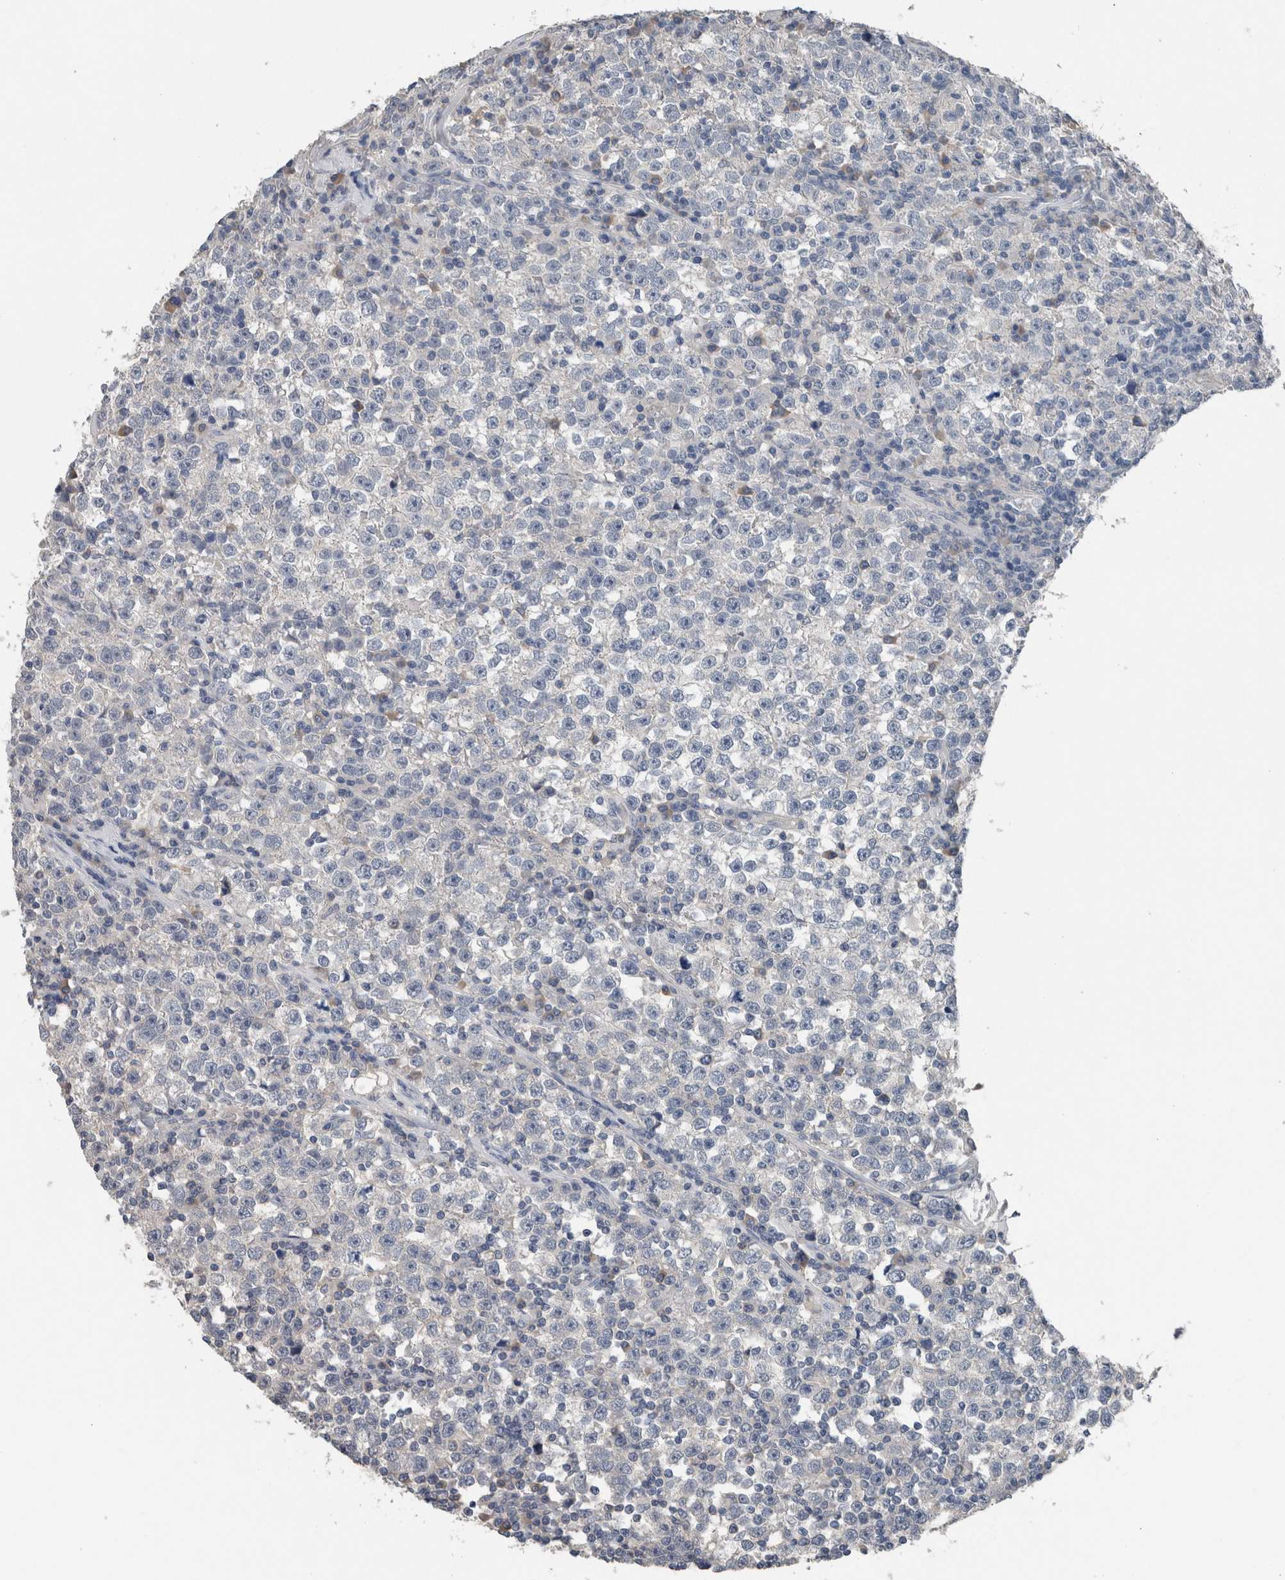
{"staining": {"intensity": "negative", "quantity": "none", "location": "none"}, "tissue": "testis cancer", "cell_type": "Tumor cells", "image_type": "cancer", "snomed": [{"axis": "morphology", "description": "Seminoma, NOS"}, {"axis": "topography", "description": "Testis"}], "caption": "High magnification brightfield microscopy of seminoma (testis) stained with DAB (3,3'-diaminobenzidine) (brown) and counterstained with hematoxylin (blue): tumor cells show no significant staining.", "gene": "CRNN", "patient": {"sex": "male", "age": 43}}